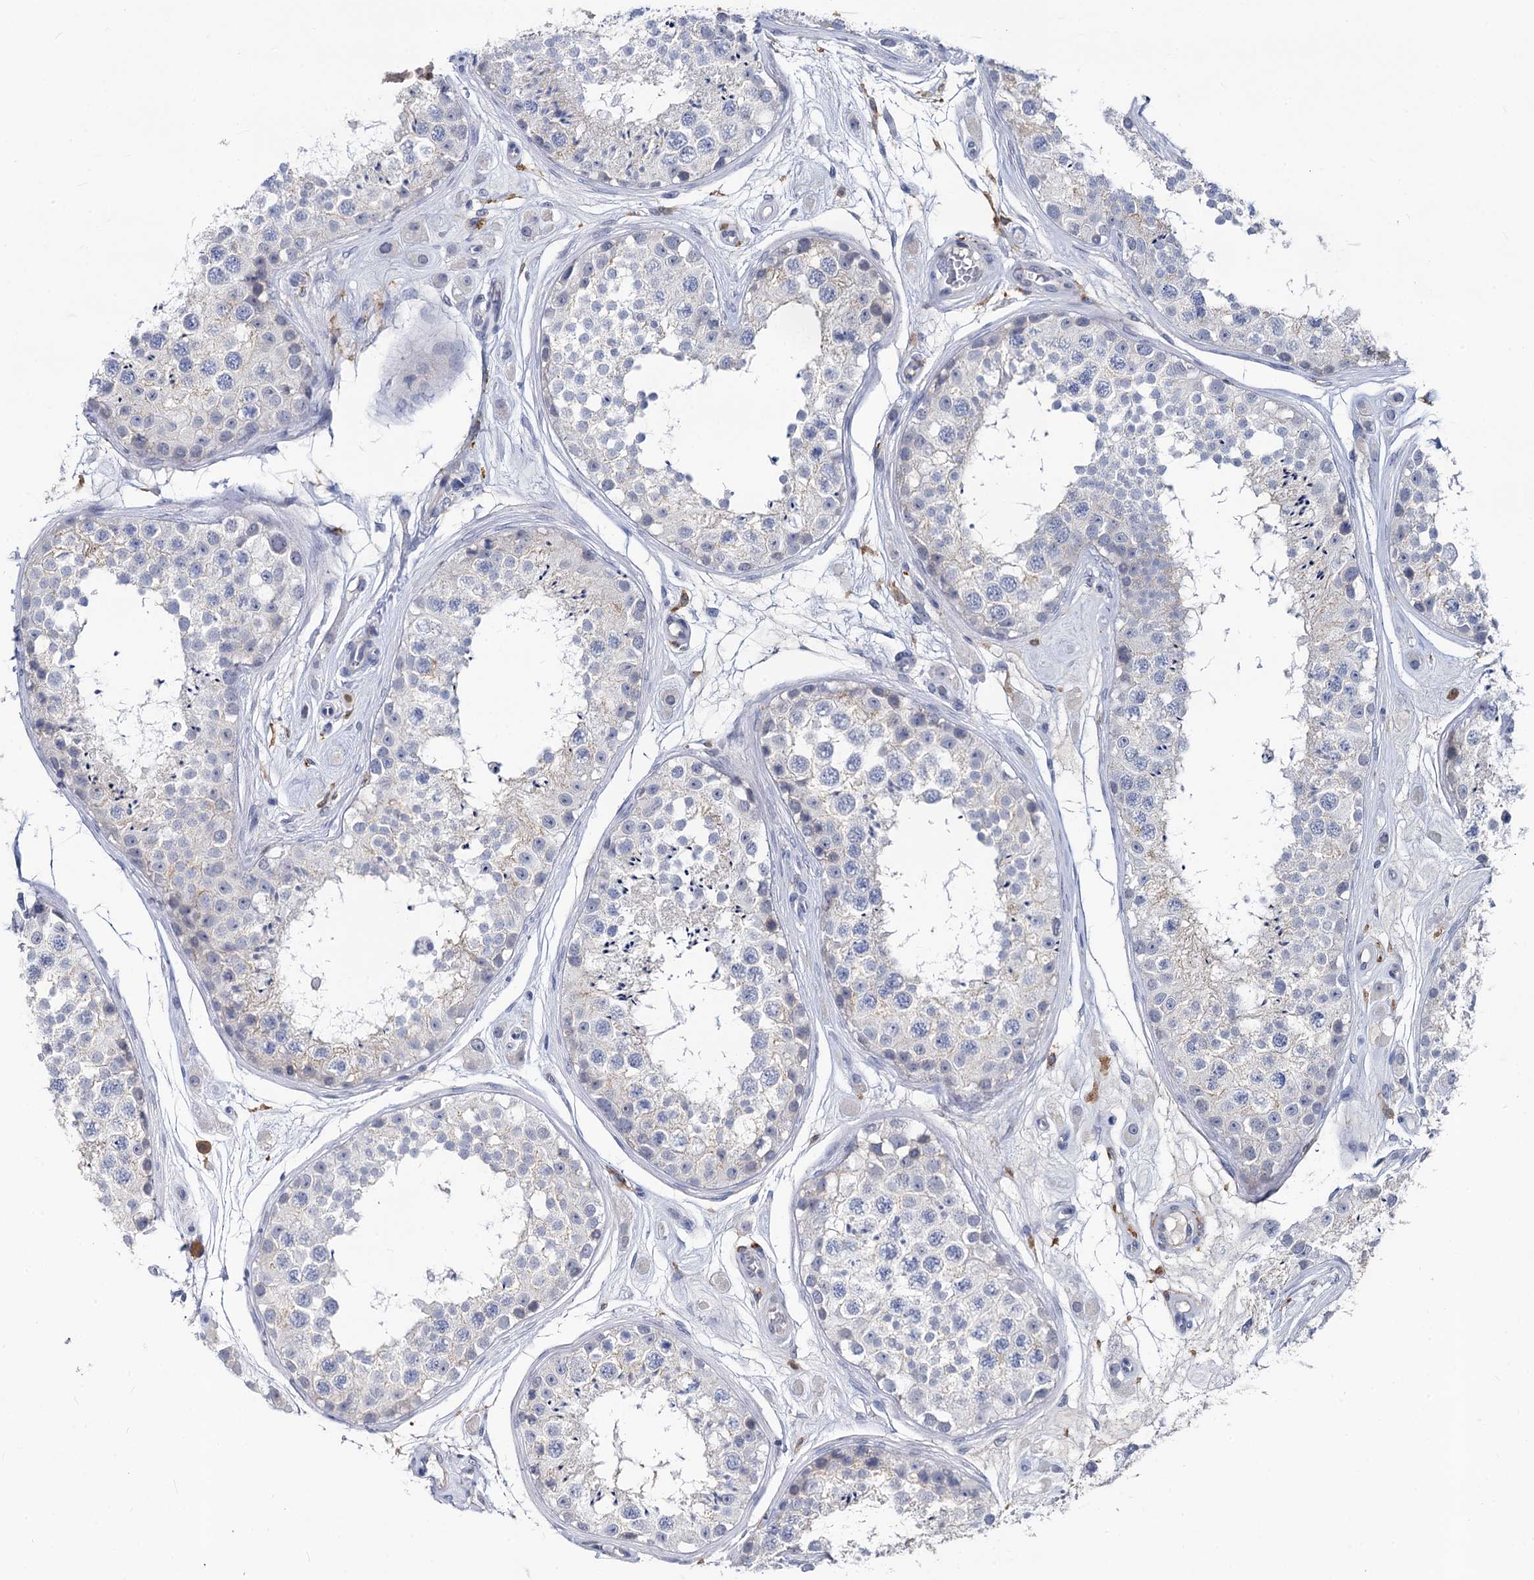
{"staining": {"intensity": "negative", "quantity": "none", "location": "none"}, "tissue": "testis", "cell_type": "Cells in seminiferous ducts", "image_type": "normal", "snomed": [{"axis": "morphology", "description": "Normal tissue, NOS"}, {"axis": "topography", "description": "Testis"}], "caption": "High power microscopy micrograph of an IHC image of benign testis, revealing no significant positivity in cells in seminiferous ducts. Nuclei are stained in blue.", "gene": "RHOG", "patient": {"sex": "male", "age": 25}}